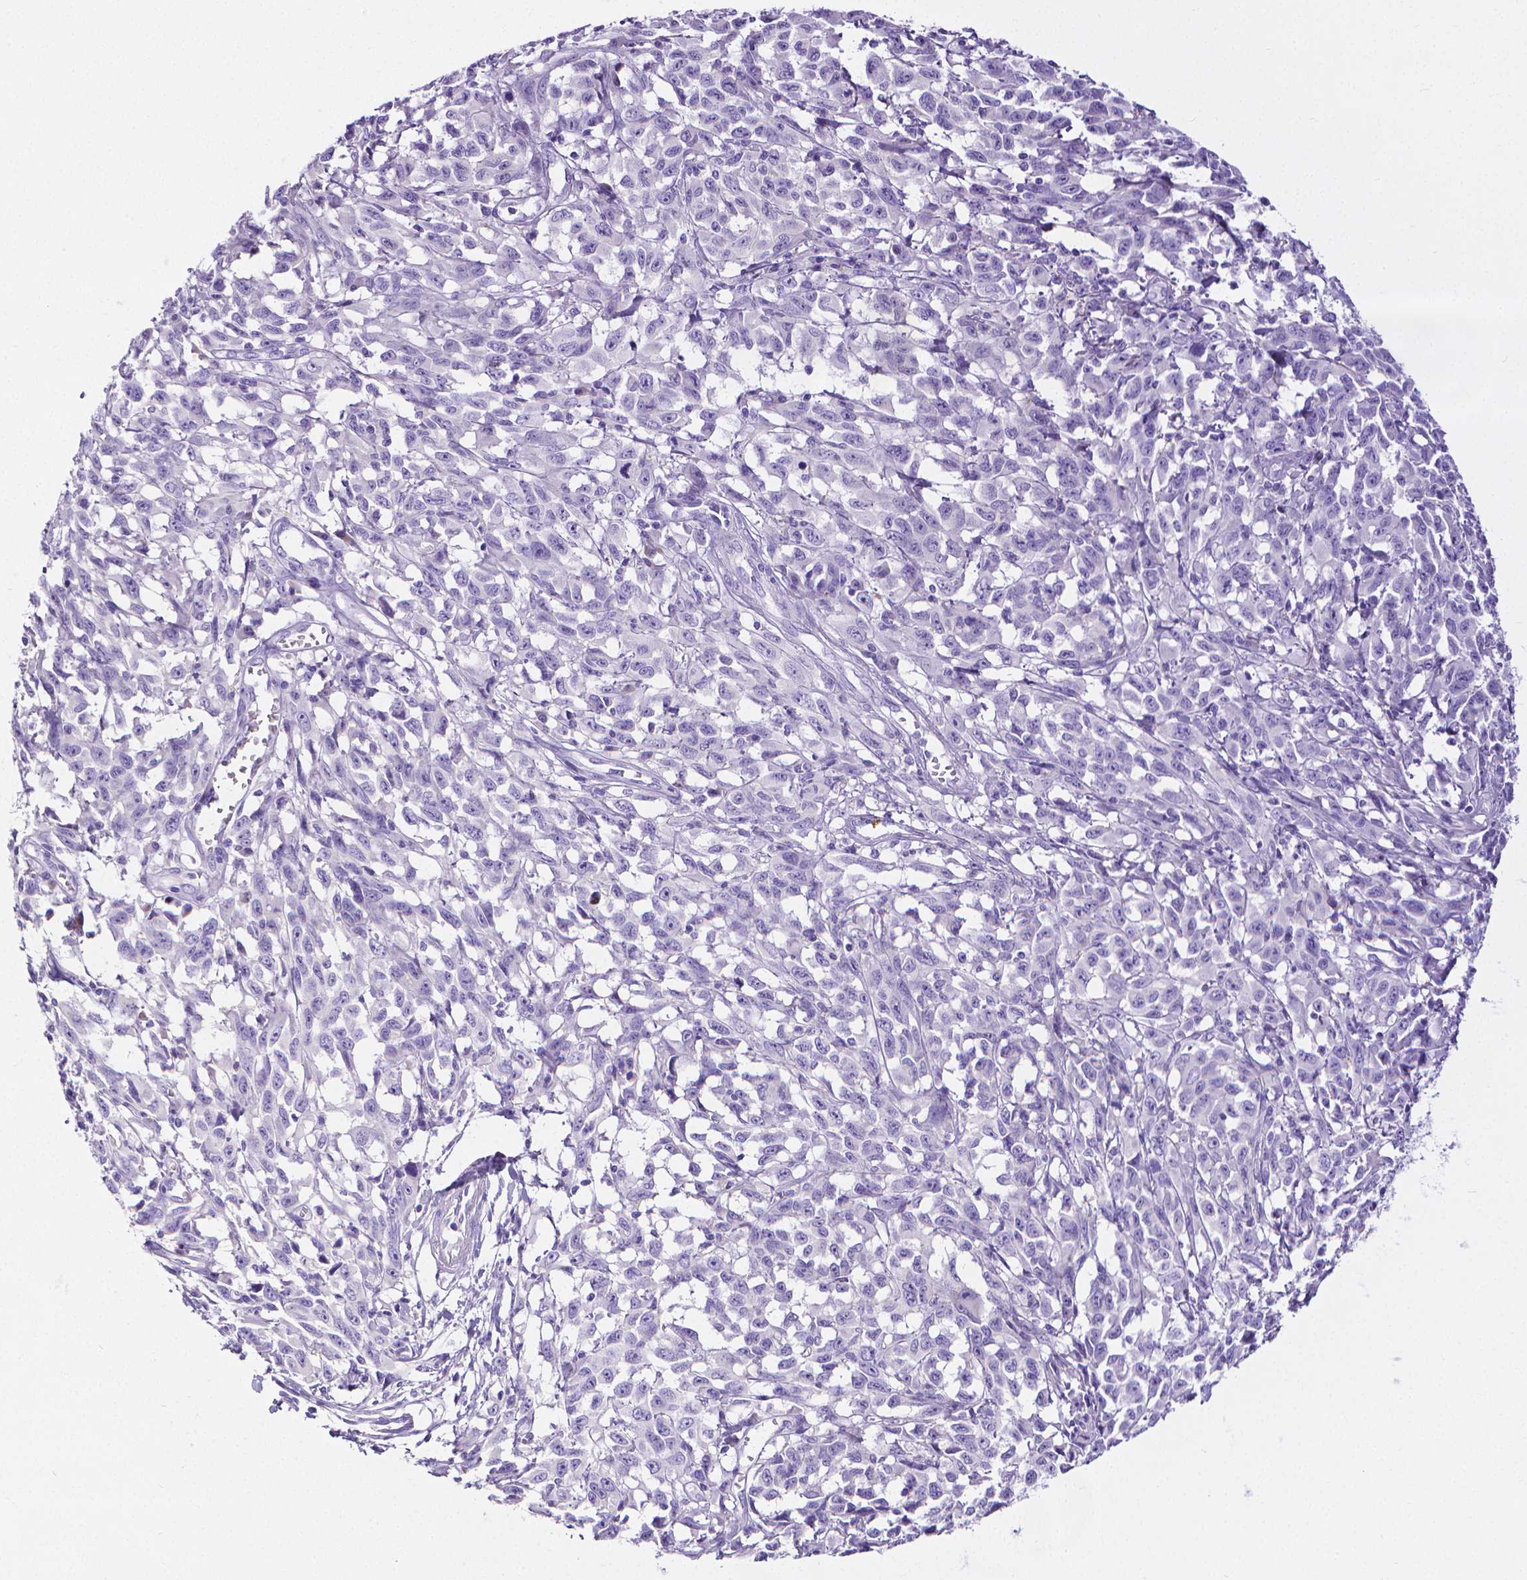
{"staining": {"intensity": "negative", "quantity": "none", "location": "none"}, "tissue": "melanoma", "cell_type": "Tumor cells", "image_type": "cancer", "snomed": [{"axis": "morphology", "description": "Malignant melanoma, NOS"}, {"axis": "topography", "description": "Vulva, labia, clitoris and Bartholin´s gland, NO"}], "caption": "This histopathology image is of malignant melanoma stained with immunohistochemistry to label a protein in brown with the nuclei are counter-stained blue. There is no expression in tumor cells. (Immunohistochemistry (ihc), brightfield microscopy, high magnification).", "gene": "MMP9", "patient": {"sex": "female", "age": 75}}